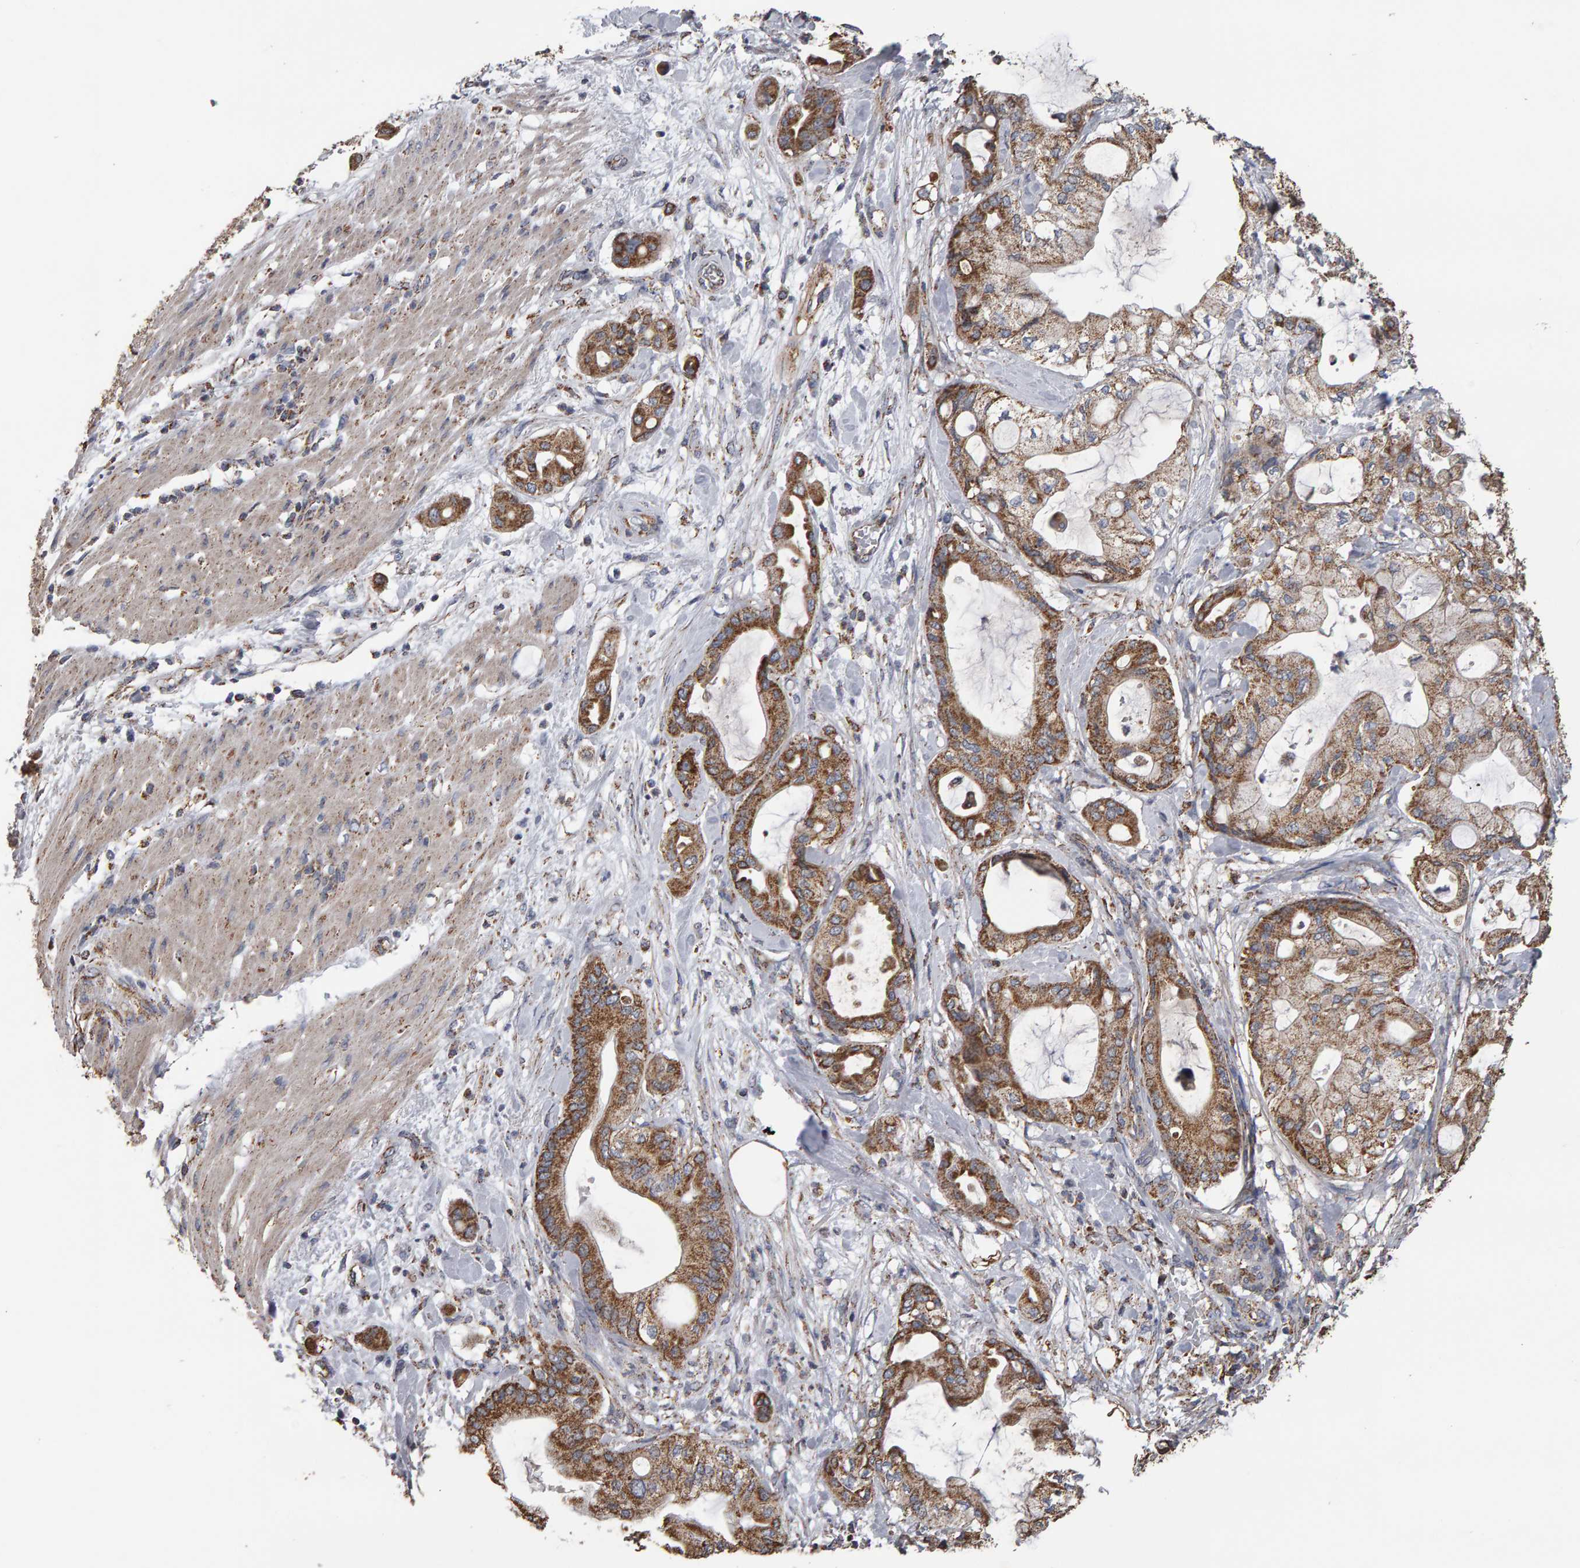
{"staining": {"intensity": "moderate", "quantity": ">75%", "location": "cytoplasmic/membranous"}, "tissue": "pancreatic cancer", "cell_type": "Tumor cells", "image_type": "cancer", "snomed": [{"axis": "morphology", "description": "Adenocarcinoma, NOS"}, {"axis": "morphology", "description": "Adenocarcinoma, metastatic, NOS"}, {"axis": "topography", "description": "Lymph node"}, {"axis": "topography", "description": "Pancreas"}, {"axis": "topography", "description": "Duodenum"}], "caption": "Brown immunohistochemical staining in human pancreatic adenocarcinoma reveals moderate cytoplasmic/membranous positivity in about >75% of tumor cells.", "gene": "TOM1L1", "patient": {"sex": "female", "age": 64}}